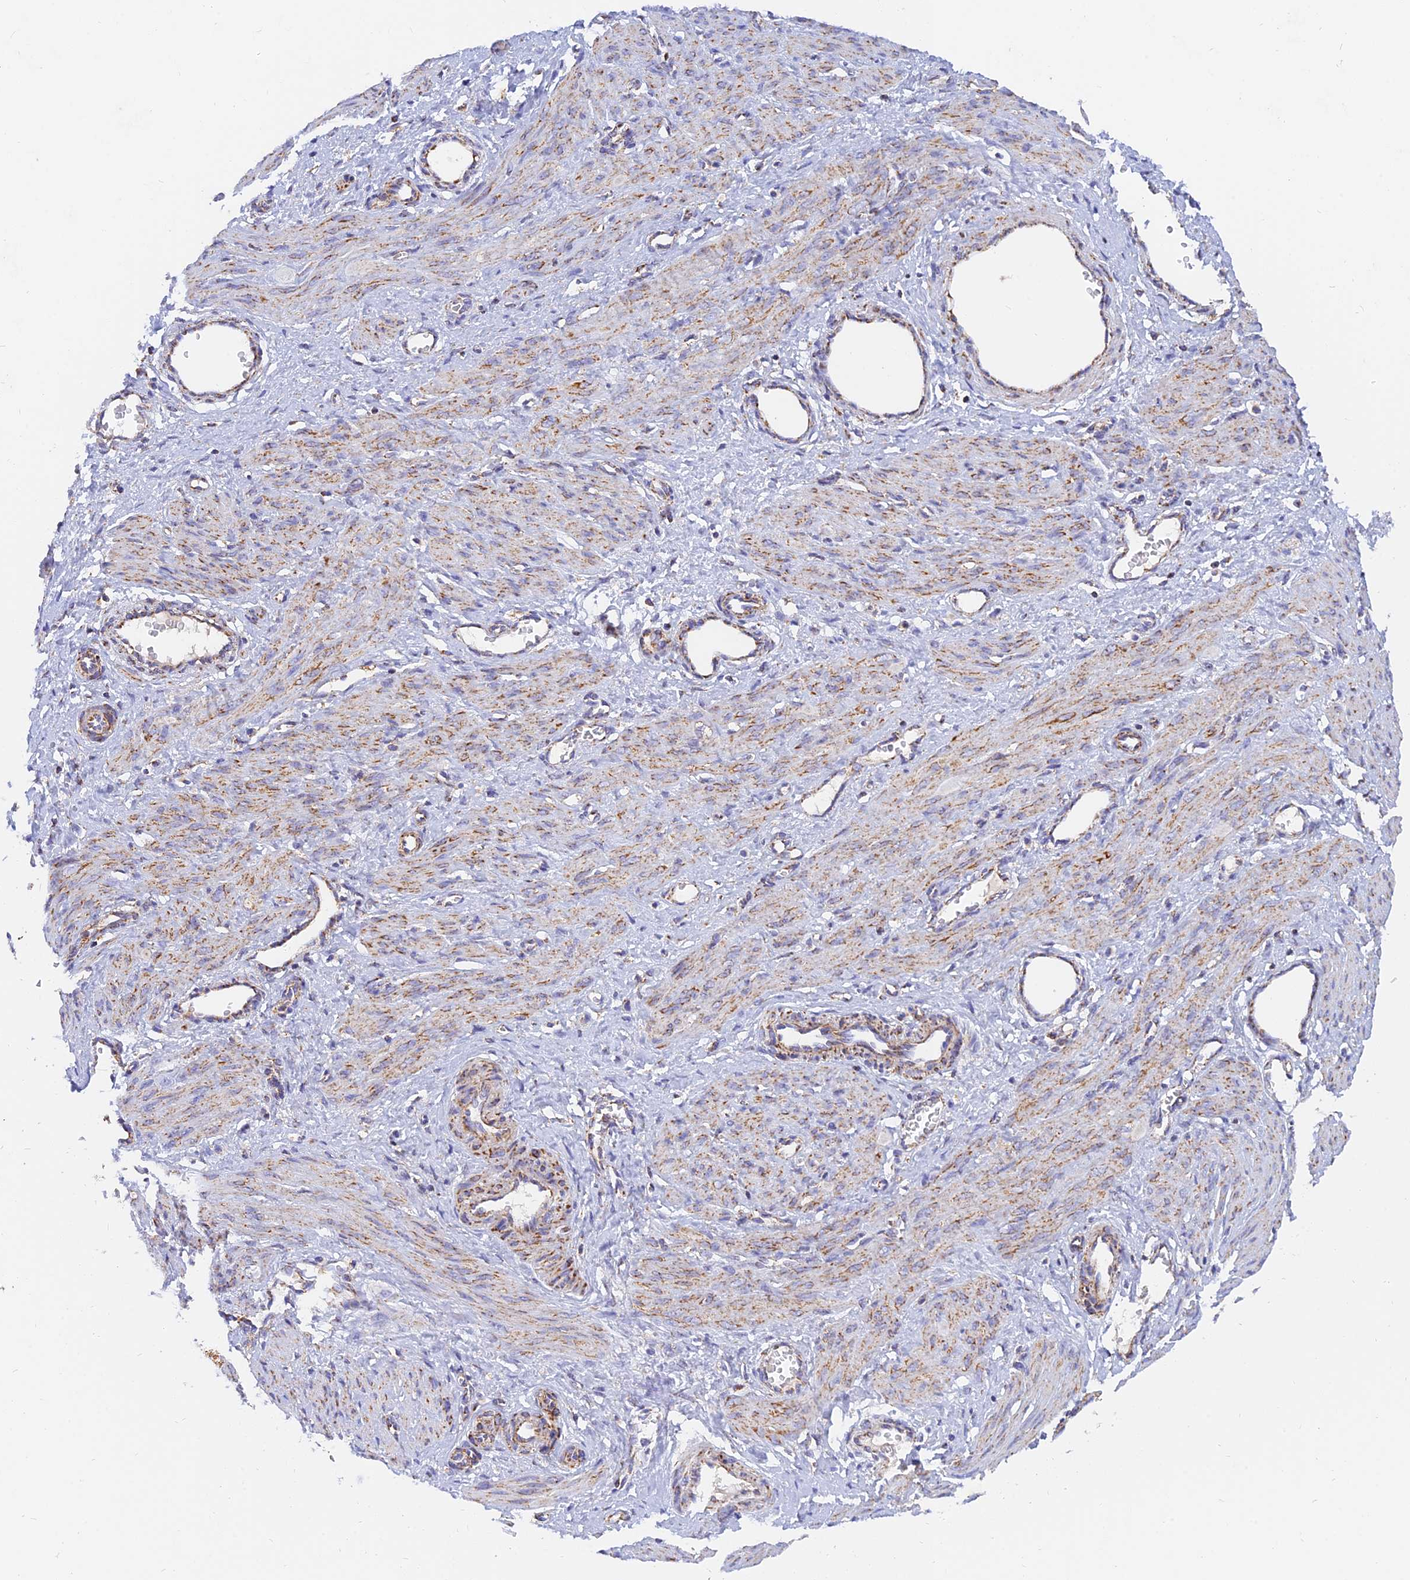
{"staining": {"intensity": "moderate", "quantity": "25%-75%", "location": "cytoplasmic/membranous"}, "tissue": "smooth muscle", "cell_type": "Smooth muscle cells", "image_type": "normal", "snomed": [{"axis": "morphology", "description": "Normal tissue, NOS"}, {"axis": "topography", "description": "Endometrium"}], "caption": "IHC staining of unremarkable smooth muscle, which shows medium levels of moderate cytoplasmic/membranous positivity in approximately 25%-75% of smooth muscle cells indicating moderate cytoplasmic/membranous protein positivity. The staining was performed using DAB (3,3'-diaminobenzidine) (brown) for protein detection and nuclei were counterstained in hematoxylin (blue).", "gene": "NDUFB6", "patient": {"sex": "female", "age": 33}}